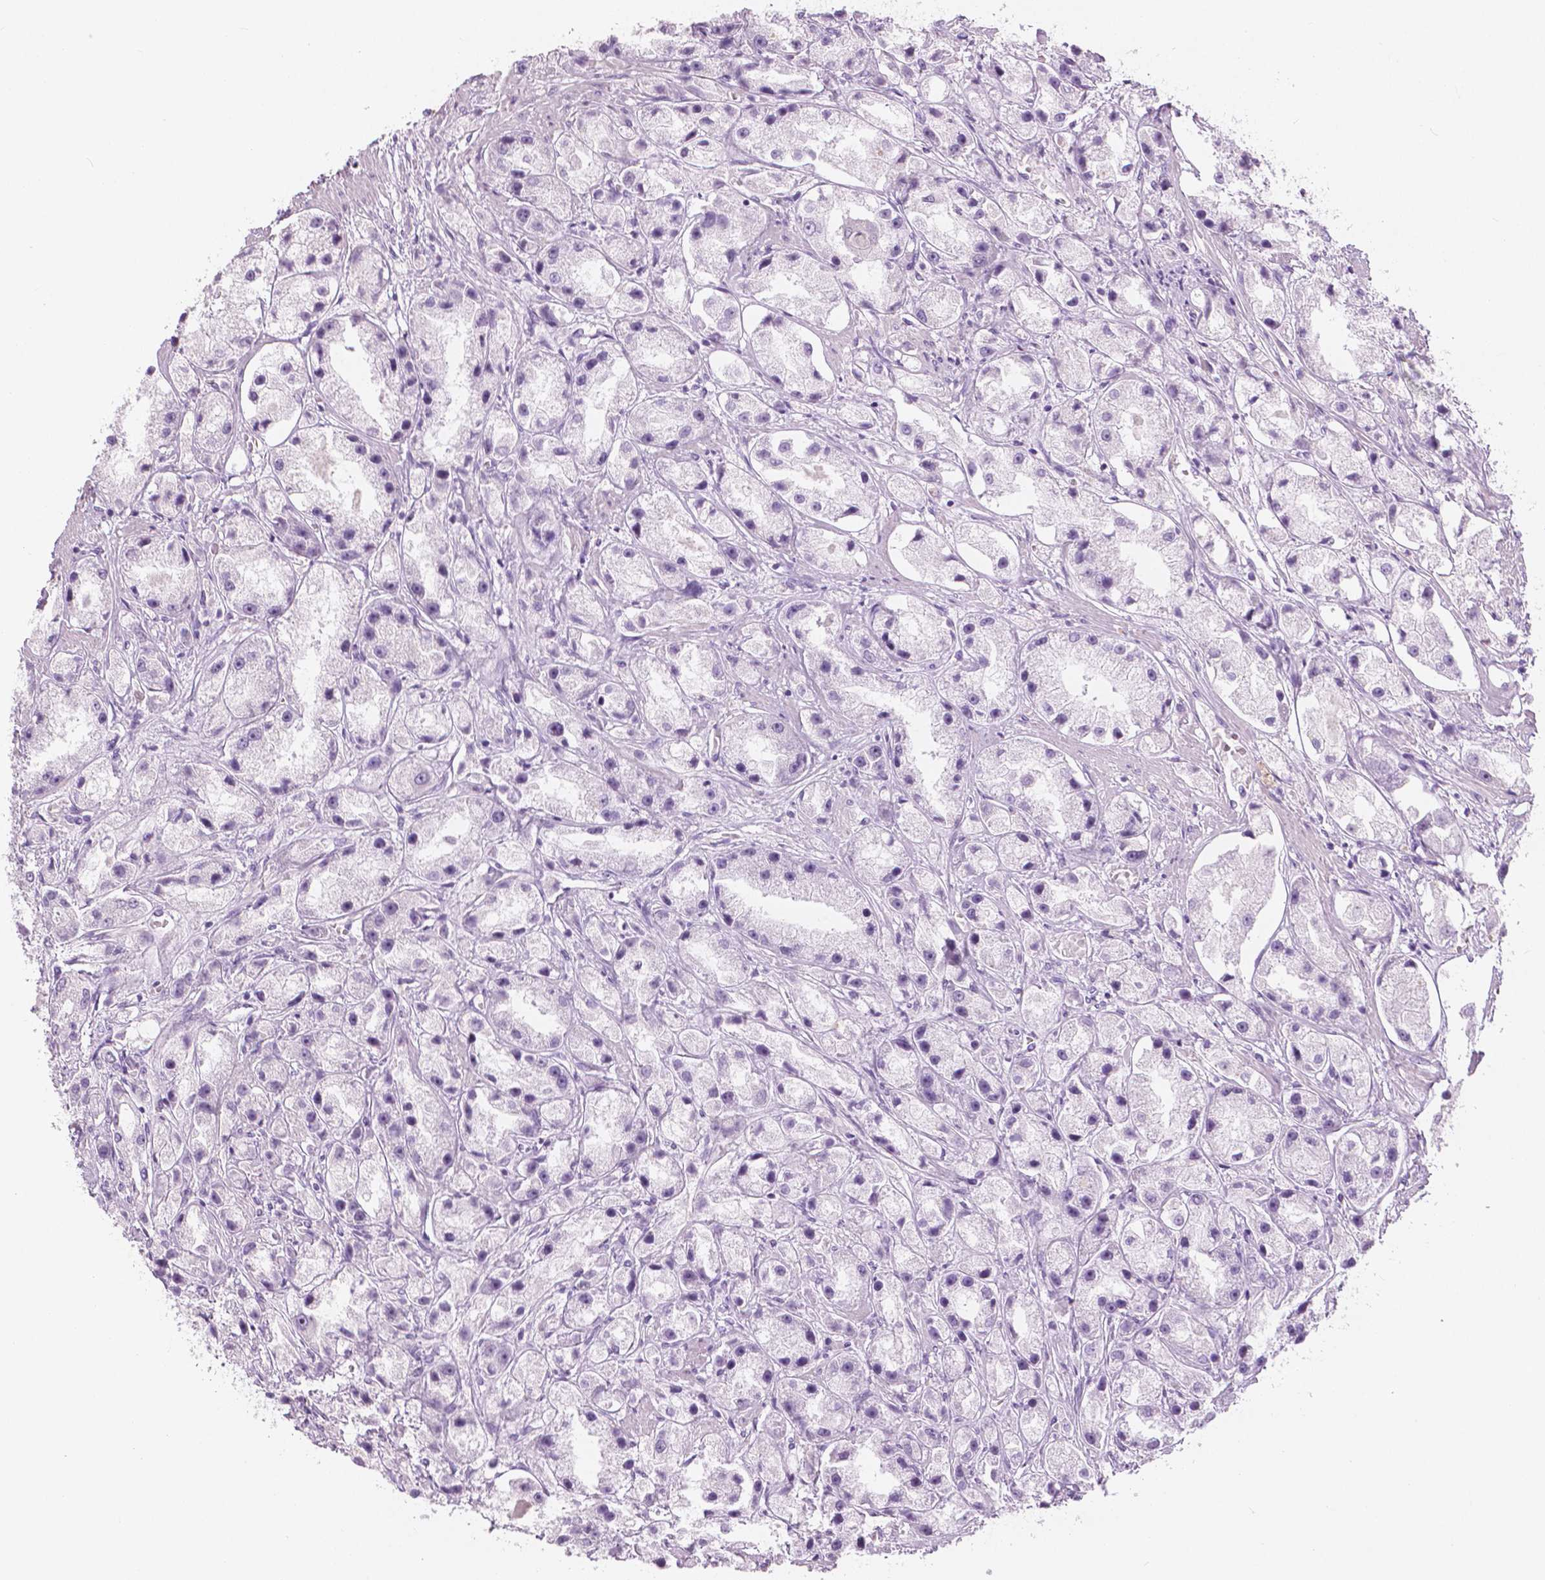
{"staining": {"intensity": "negative", "quantity": "none", "location": "none"}, "tissue": "prostate cancer", "cell_type": "Tumor cells", "image_type": "cancer", "snomed": [{"axis": "morphology", "description": "Adenocarcinoma, High grade"}, {"axis": "topography", "description": "Prostate"}], "caption": "Human prostate cancer (adenocarcinoma (high-grade)) stained for a protein using IHC exhibits no staining in tumor cells.", "gene": "SLC24A1", "patient": {"sex": "male", "age": 67}}